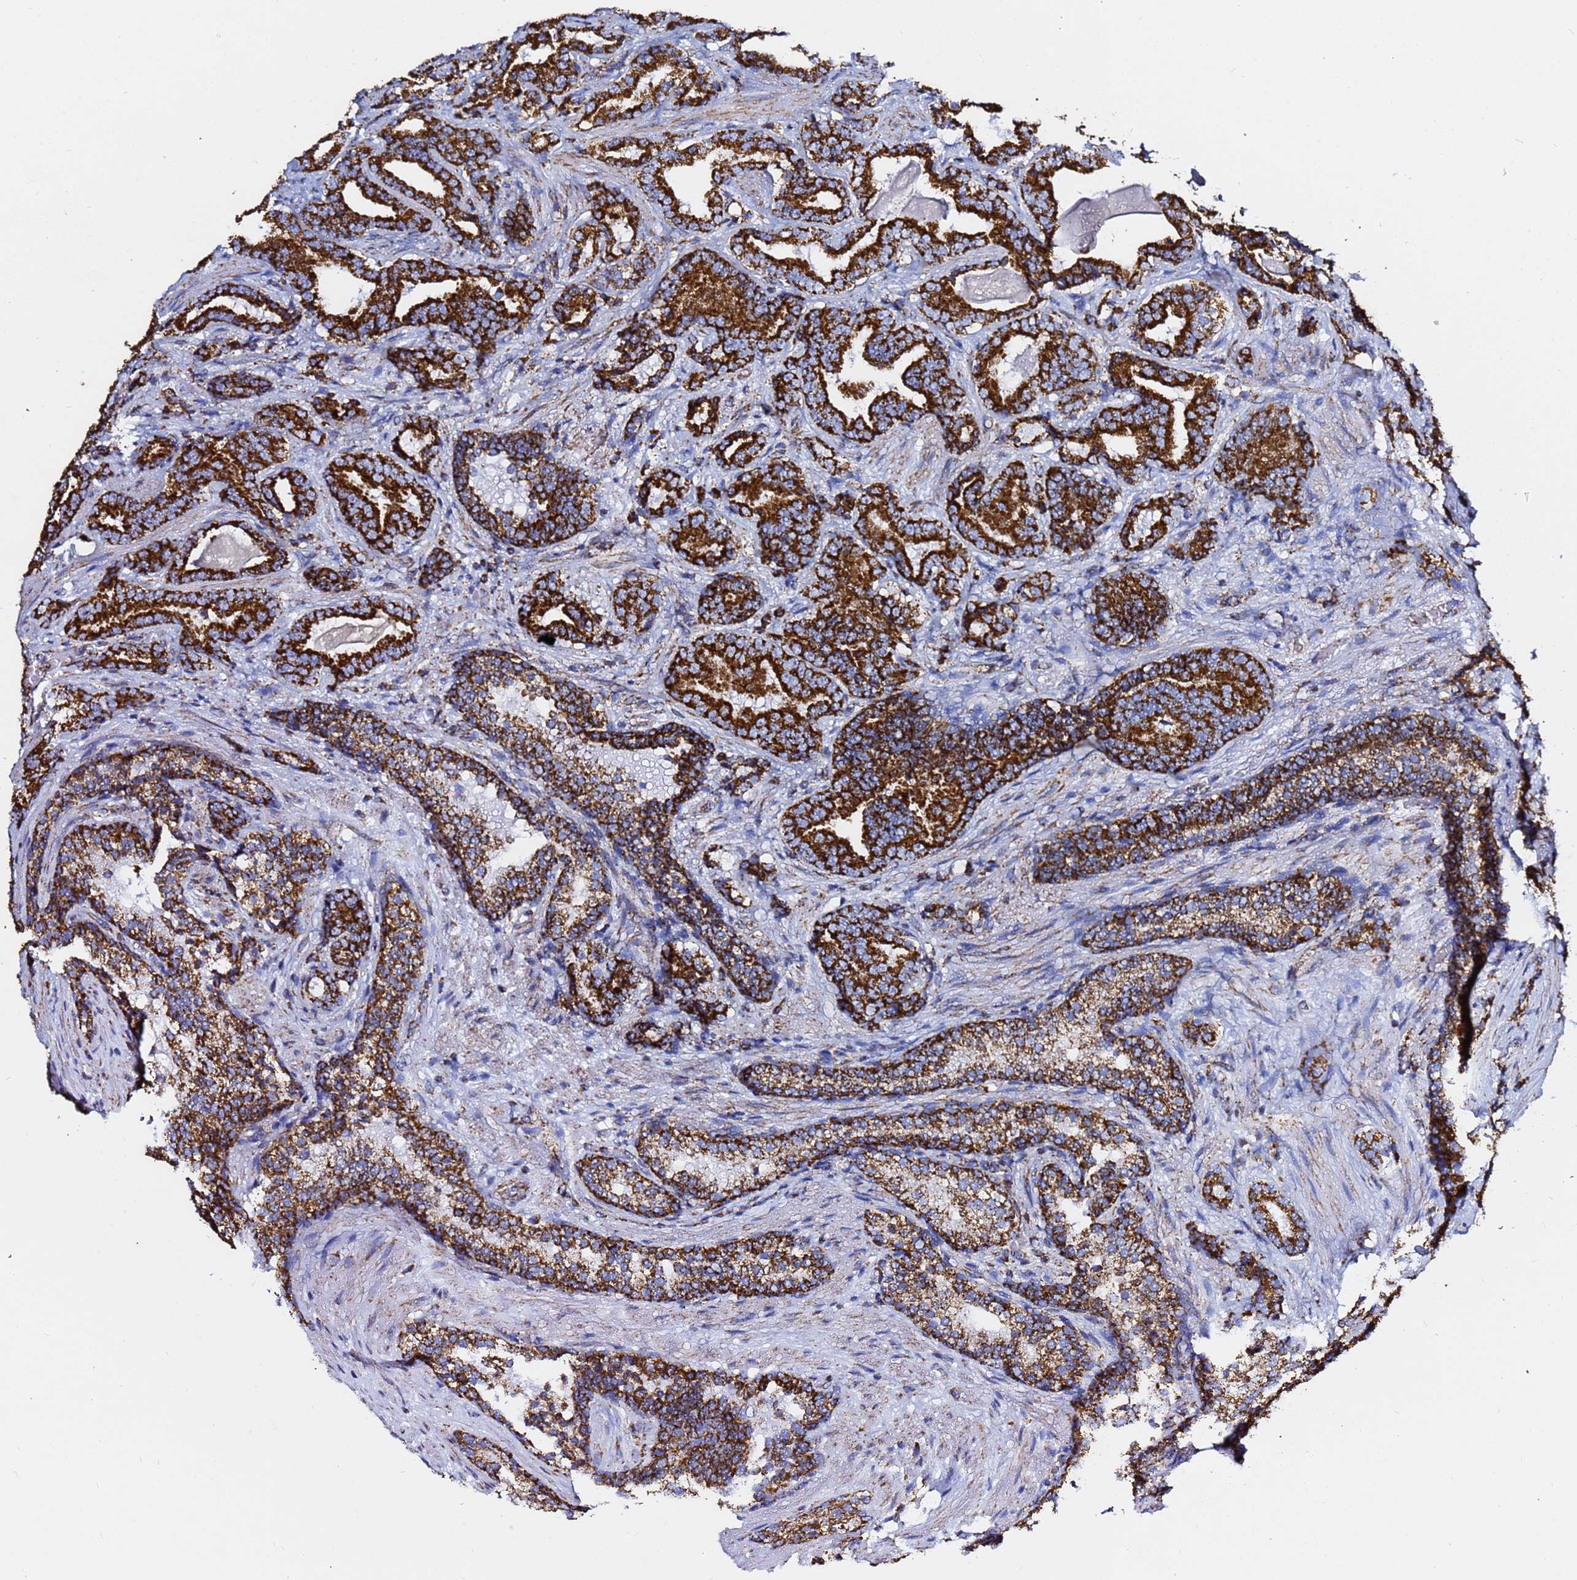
{"staining": {"intensity": "strong", "quantity": ">75%", "location": "cytoplasmic/membranous"}, "tissue": "prostate cancer", "cell_type": "Tumor cells", "image_type": "cancer", "snomed": [{"axis": "morphology", "description": "Adenocarcinoma, Low grade"}, {"axis": "topography", "description": "Prostate"}], "caption": "Immunohistochemistry of human prostate cancer (adenocarcinoma (low-grade)) displays high levels of strong cytoplasmic/membranous staining in approximately >75% of tumor cells. (DAB IHC, brown staining for protein, blue staining for nuclei).", "gene": "PHB2", "patient": {"sex": "male", "age": 58}}